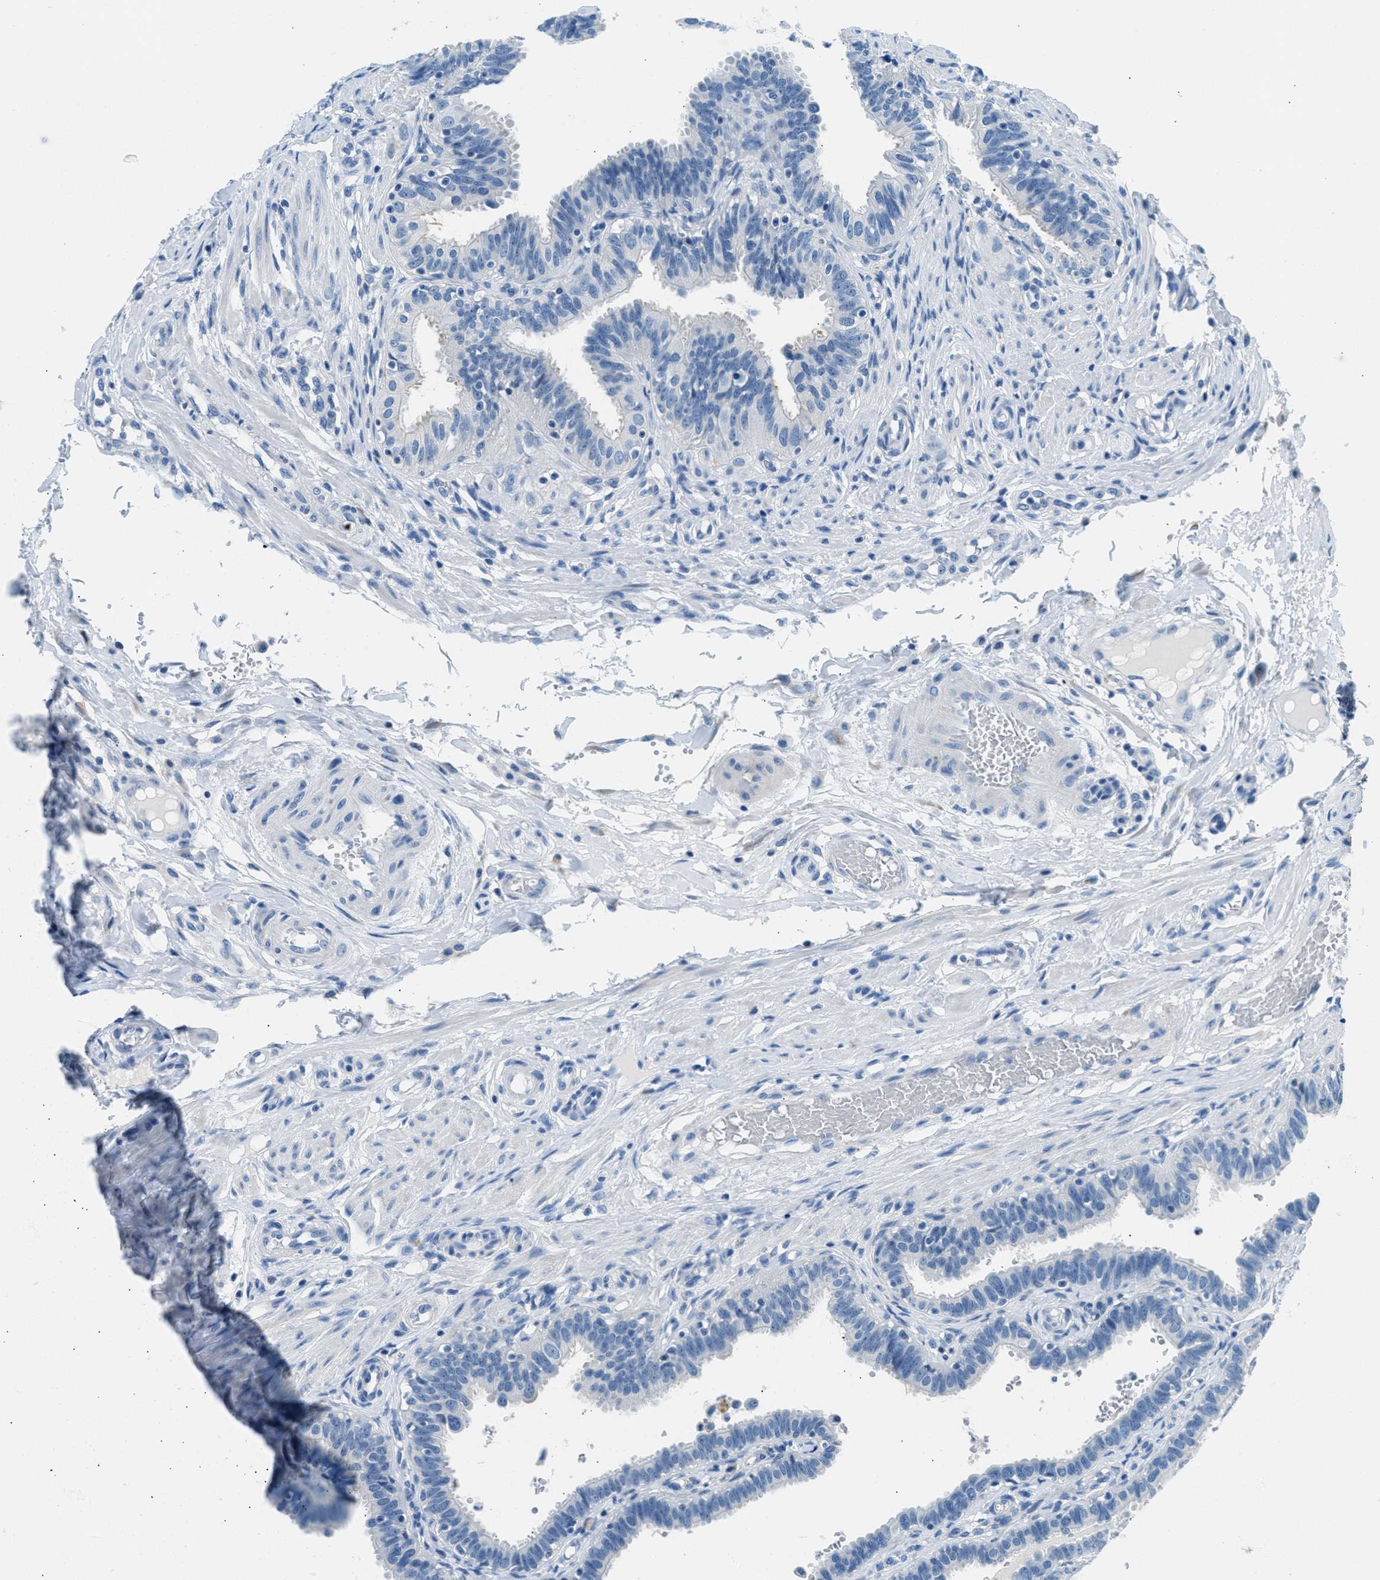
{"staining": {"intensity": "negative", "quantity": "none", "location": "none"}, "tissue": "fallopian tube", "cell_type": "Glandular cells", "image_type": "normal", "snomed": [{"axis": "morphology", "description": "Normal tissue, NOS"}, {"axis": "topography", "description": "Fallopian tube"}, {"axis": "topography", "description": "Placenta"}], "caption": "The photomicrograph demonstrates no staining of glandular cells in benign fallopian tube.", "gene": "CLDN18", "patient": {"sex": "female", "age": 34}}